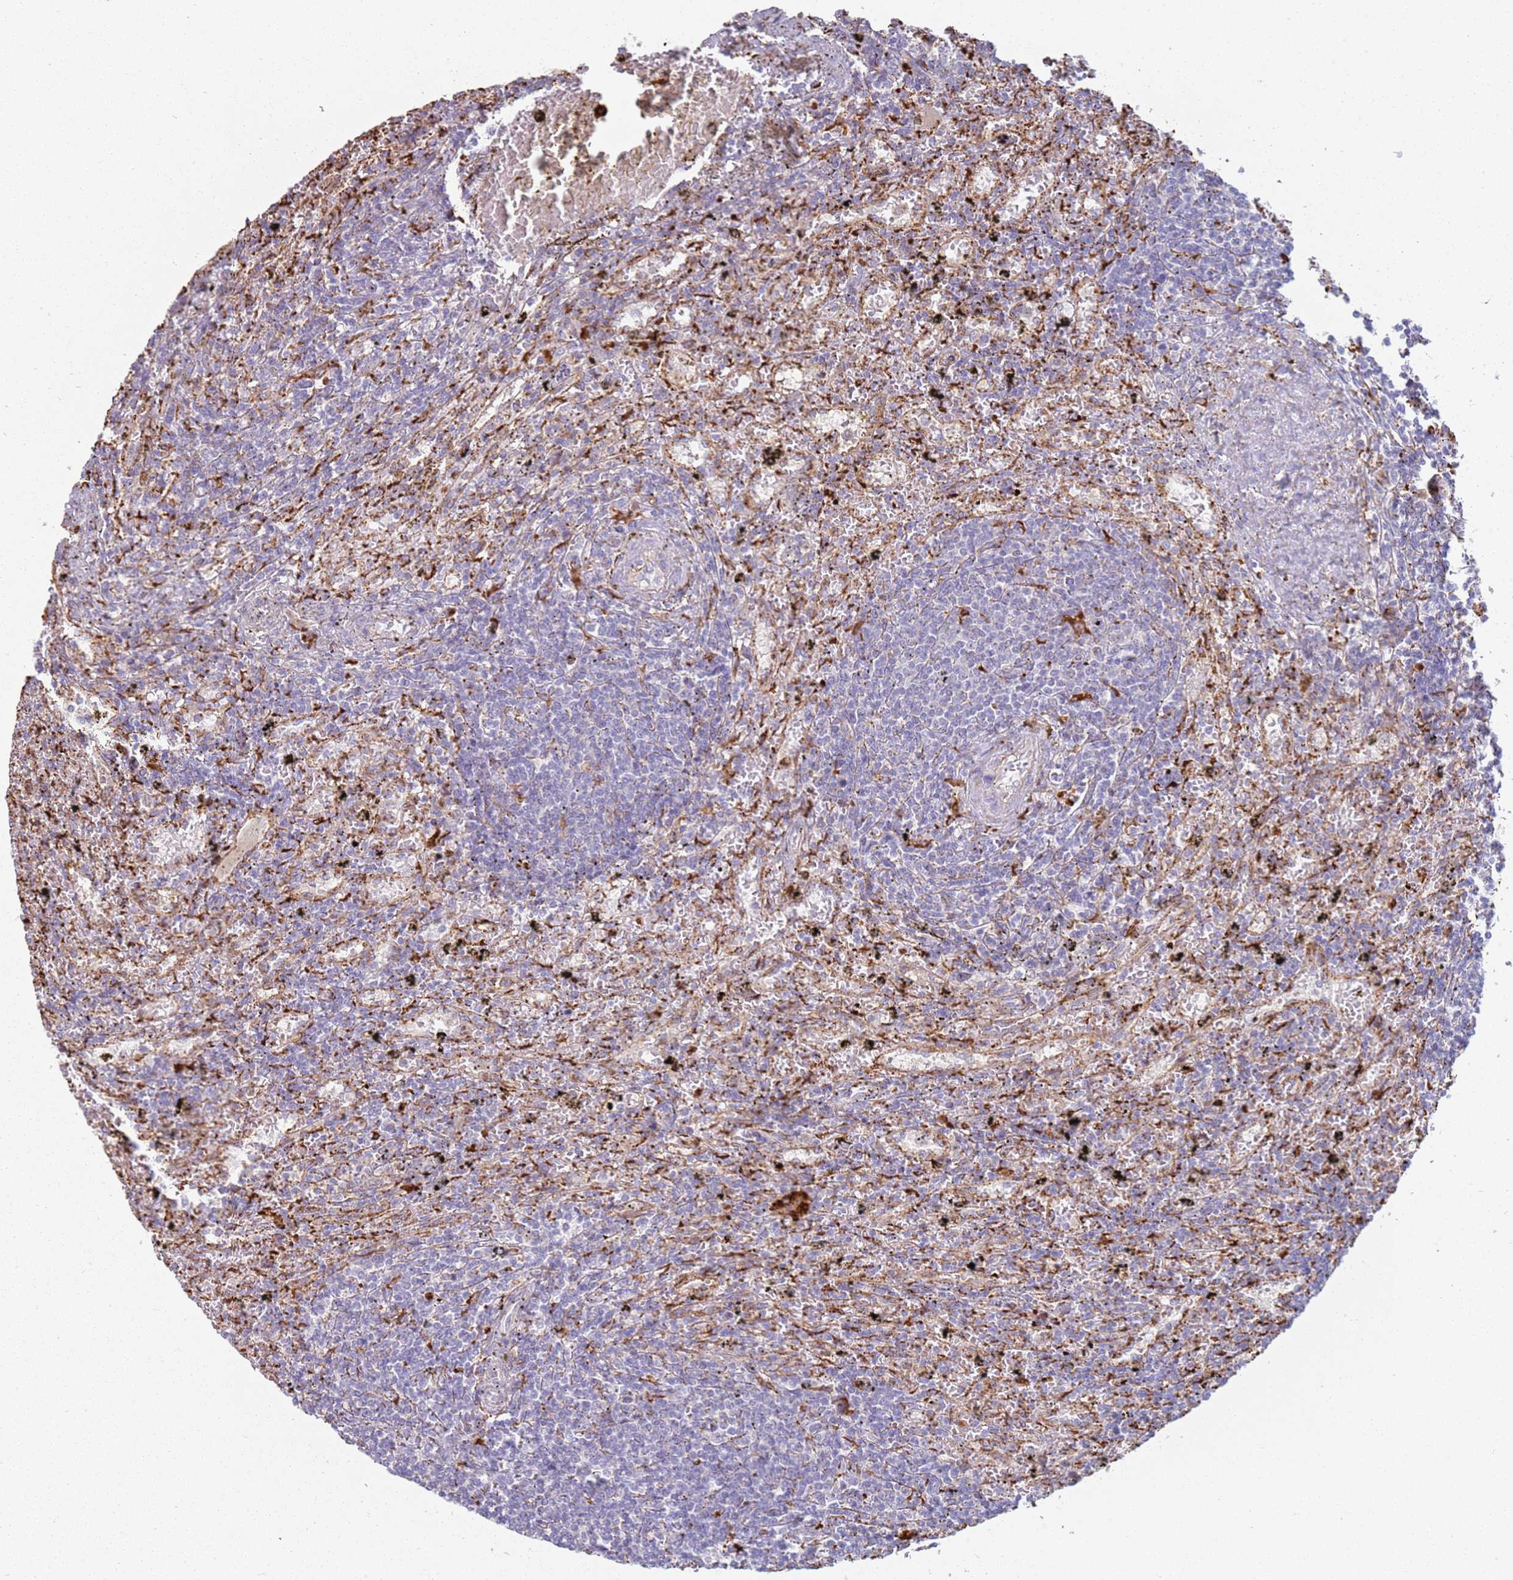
{"staining": {"intensity": "negative", "quantity": "none", "location": "none"}, "tissue": "lymphoma", "cell_type": "Tumor cells", "image_type": "cancer", "snomed": [{"axis": "morphology", "description": "Malignant lymphoma, non-Hodgkin's type, Low grade"}, {"axis": "topography", "description": "Spleen"}], "caption": "IHC micrograph of neoplastic tissue: human malignant lymphoma, non-Hodgkin's type (low-grade) stained with DAB (3,3'-diaminobenzidine) displays no significant protein positivity in tumor cells.", "gene": "TMEM229B", "patient": {"sex": "male", "age": 76}}